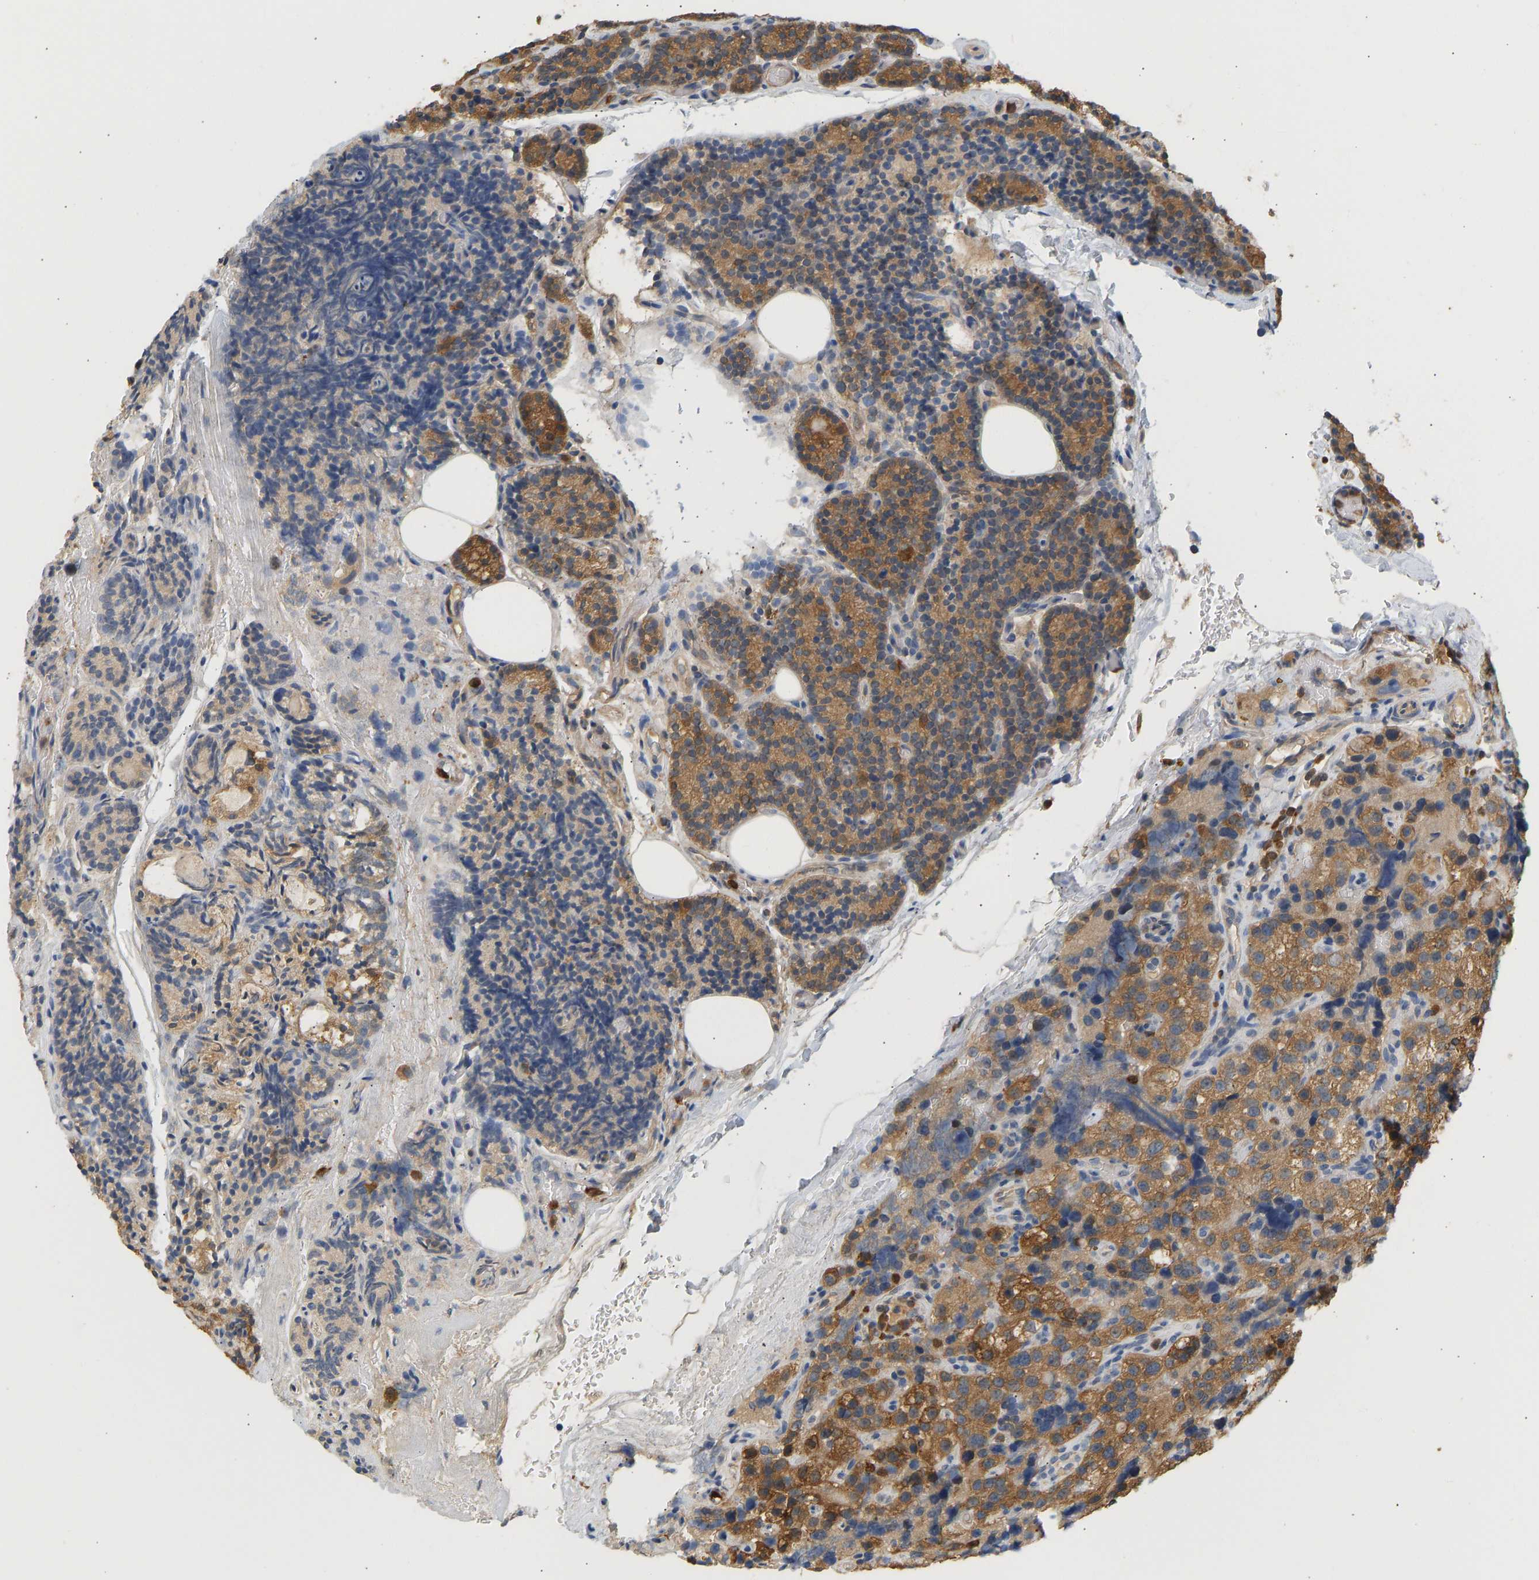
{"staining": {"intensity": "moderate", "quantity": ">75%", "location": "cytoplasmic/membranous"}, "tissue": "parathyroid gland", "cell_type": "Glandular cells", "image_type": "normal", "snomed": [{"axis": "morphology", "description": "Normal tissue, NOS"}, {"axis": "morphology", "description": "Adenoma, NOS"}, {"axis": "topography", "description": "Parathyroid gland"}], "caption": "Moderate cytoplasmic/membranous staining is seen in approximately >75% of glandular cells in unremarkable parathyroid gland.", "gene": "ENO1", "patient": {"sex": "female", "age": 51}}